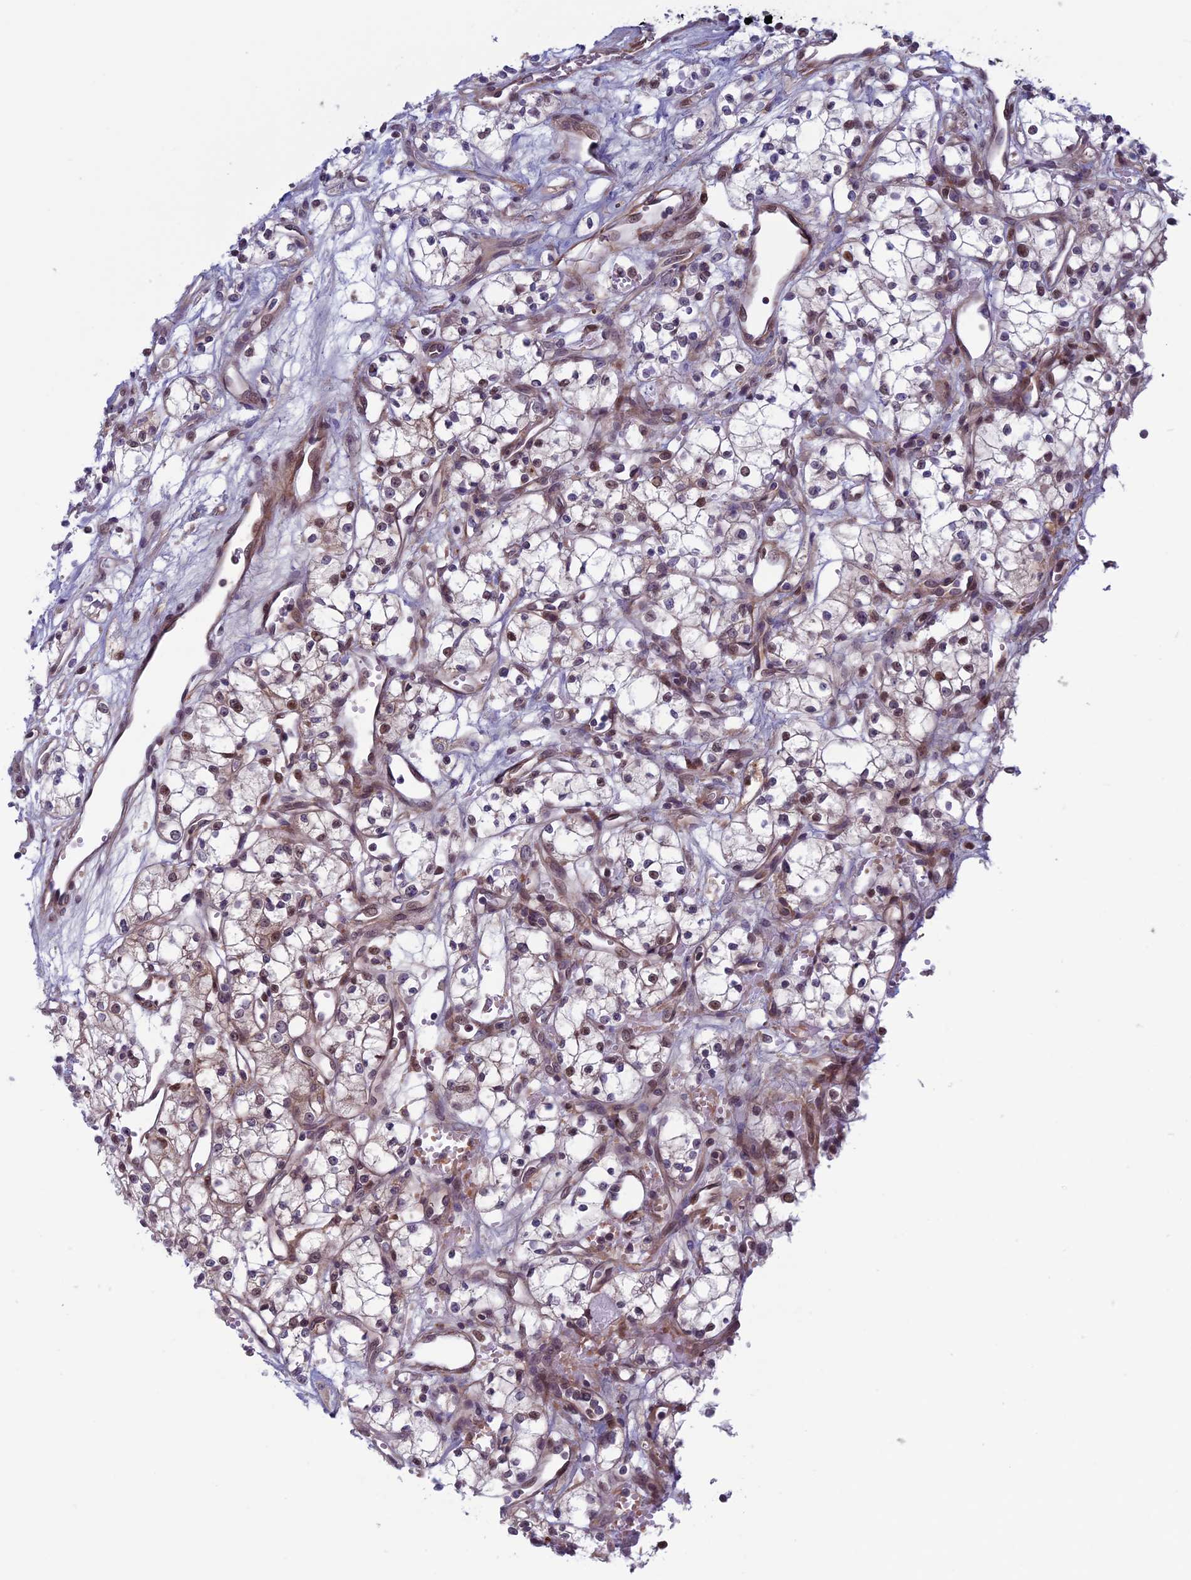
{"staining": {"intensity": "moderate", "quantity": "<25%", "location": "nuclear"}, "tissue": "renal cancer", "cell_type": "Tumor cells", "image_type": "cancer", "snomed": [{"axis": "morphology", "description": "Adenocarcinoma, NOS"}, {"axis": "topography", "description": "Kidney"}], "caption": "Human renal cancer stained with a brown dye reveals moderate nuclear positive positivity in about <25% of tumor cells.", "gene": "FADS1", "patient": {"sex": "male", "age": 59}}